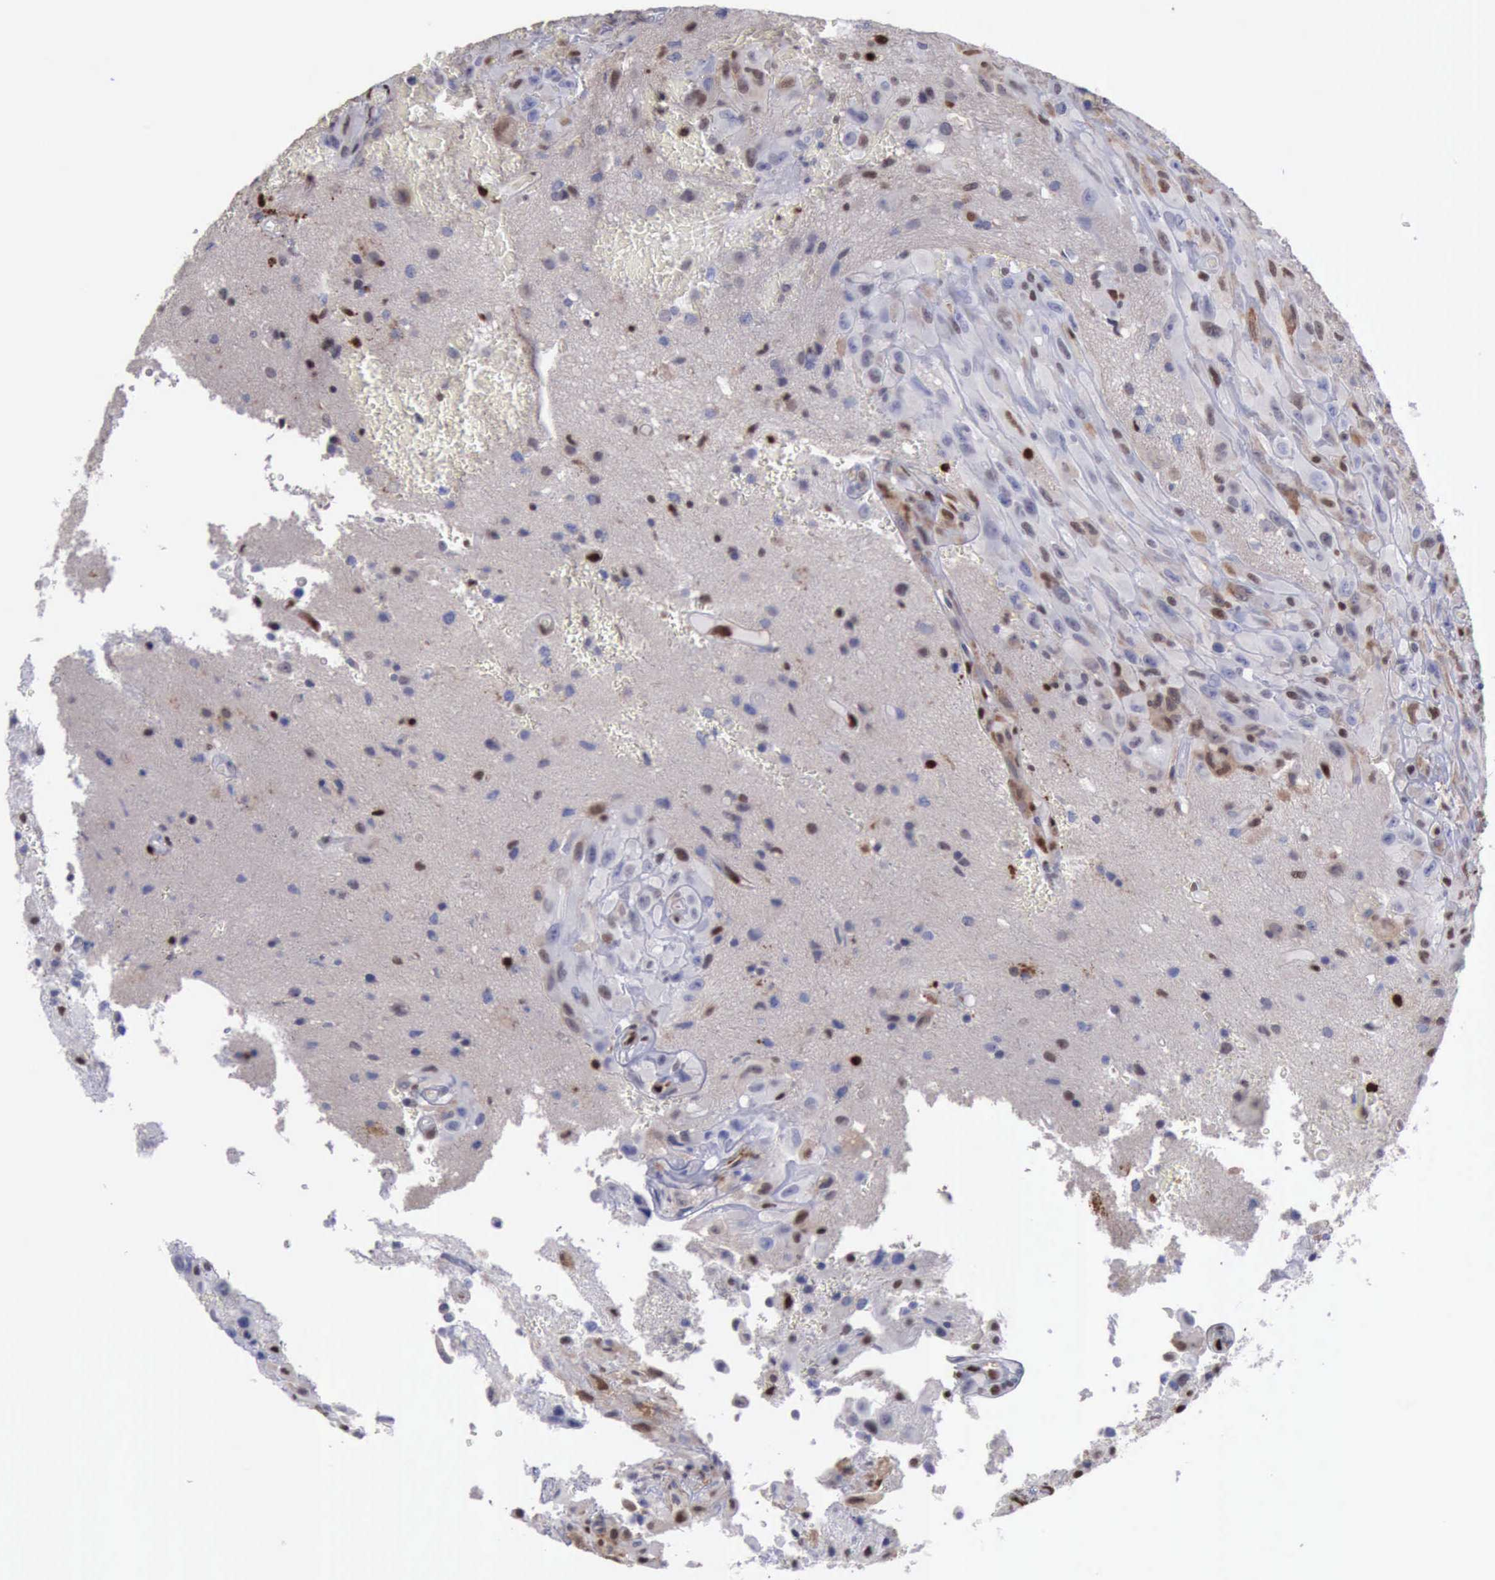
{"staining": {"intensity": "weak", "quantity": "25%-75%", "location": "nuclear"}, "tissue": "glioma", "cell_type": "Tumor cells", "image_type": "cancer", "snomed": [{"axis": "morphology", "description": "Glioma, malignant, High grade"}, {"axis": "topography", "description": "Brain"}], "caption": "This is a photomicrograph of immunohistochemistry (IHC) staining of malignant high-grade glioma, which shows weak expression in the nuclear of tumor cells.", "gene": "PDCD4", "patient": {"sex": "male", "age": 48}}